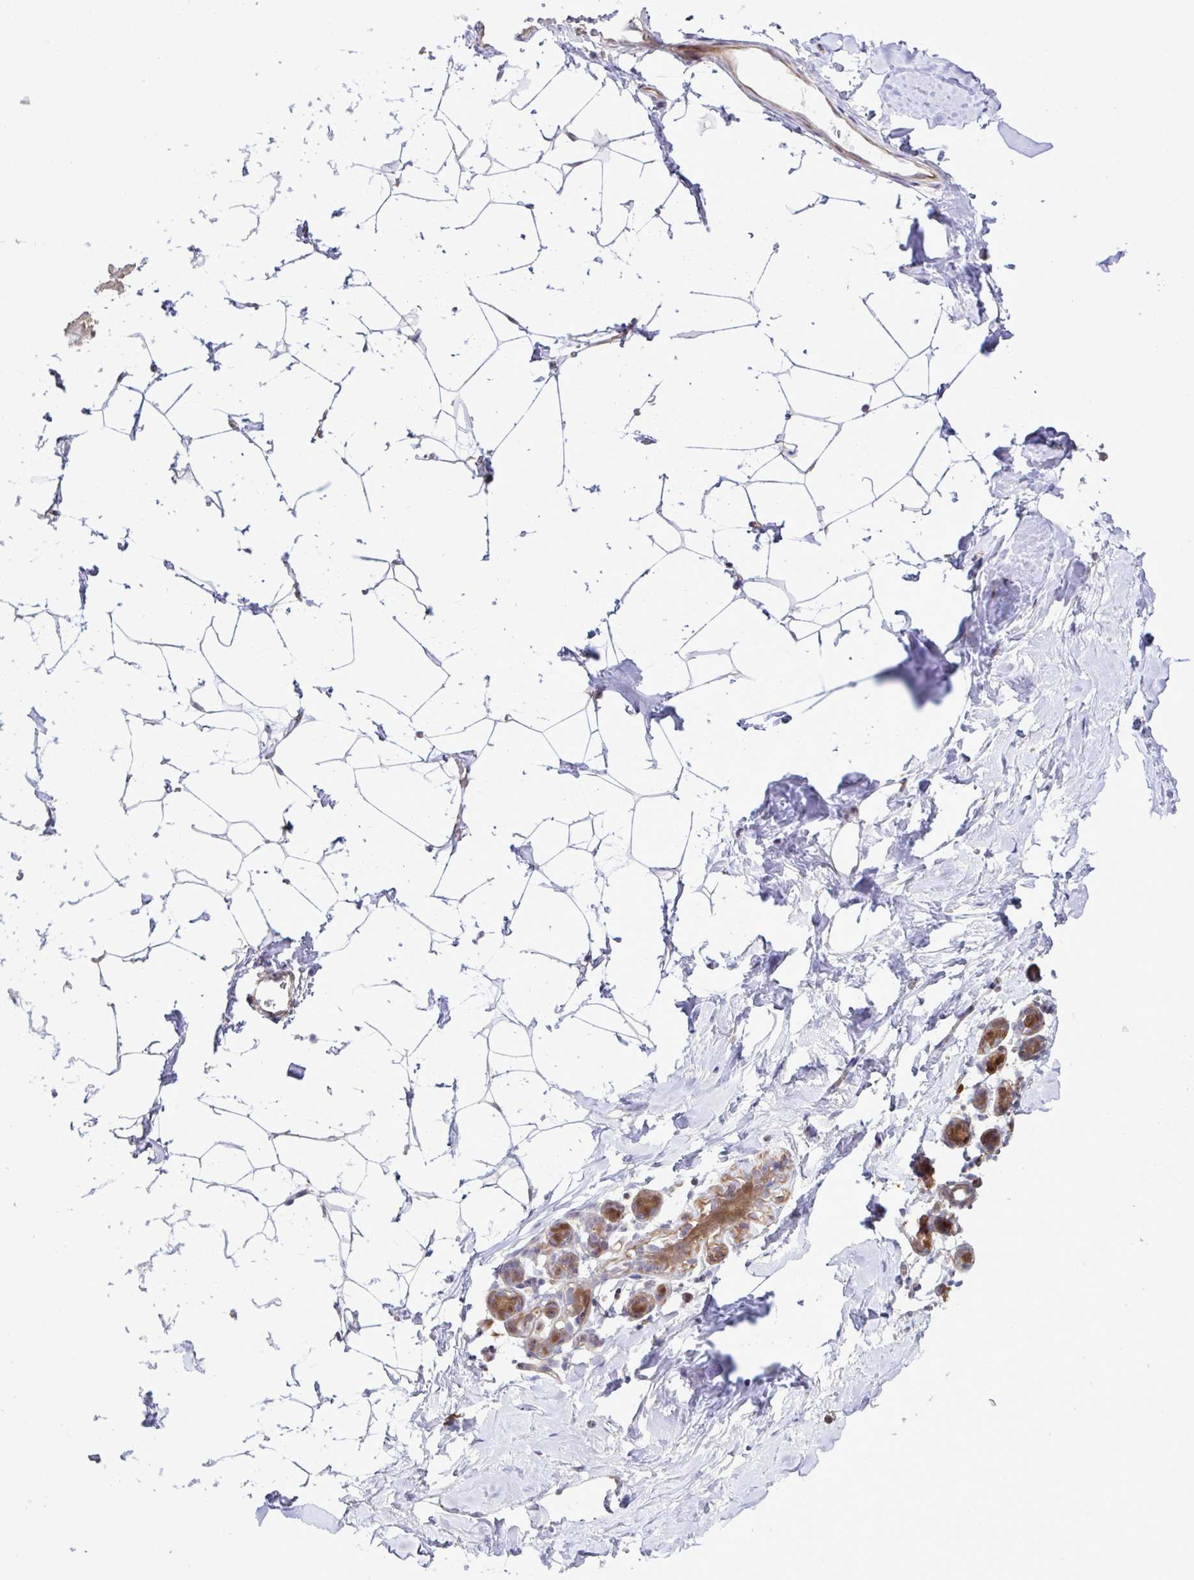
{"staining": {"intensity": "negative", "quantity": "none", "location": "none"}, "tissue": "breast", "cell_type": "Adipocytes", "image_type": "normal", "snomed": [{"axis": "morphology", "description": "Normal tissue, NOS"}, {"axis": "topography", "description": "Breast"}], "caption": "Immunohistochemistry (IHC) image of benign breast stained for a protein (brown), which reveals no staining in adipocytes.", "gene": "CMPK1", "patient": {"sex": "female", "age": 32}}